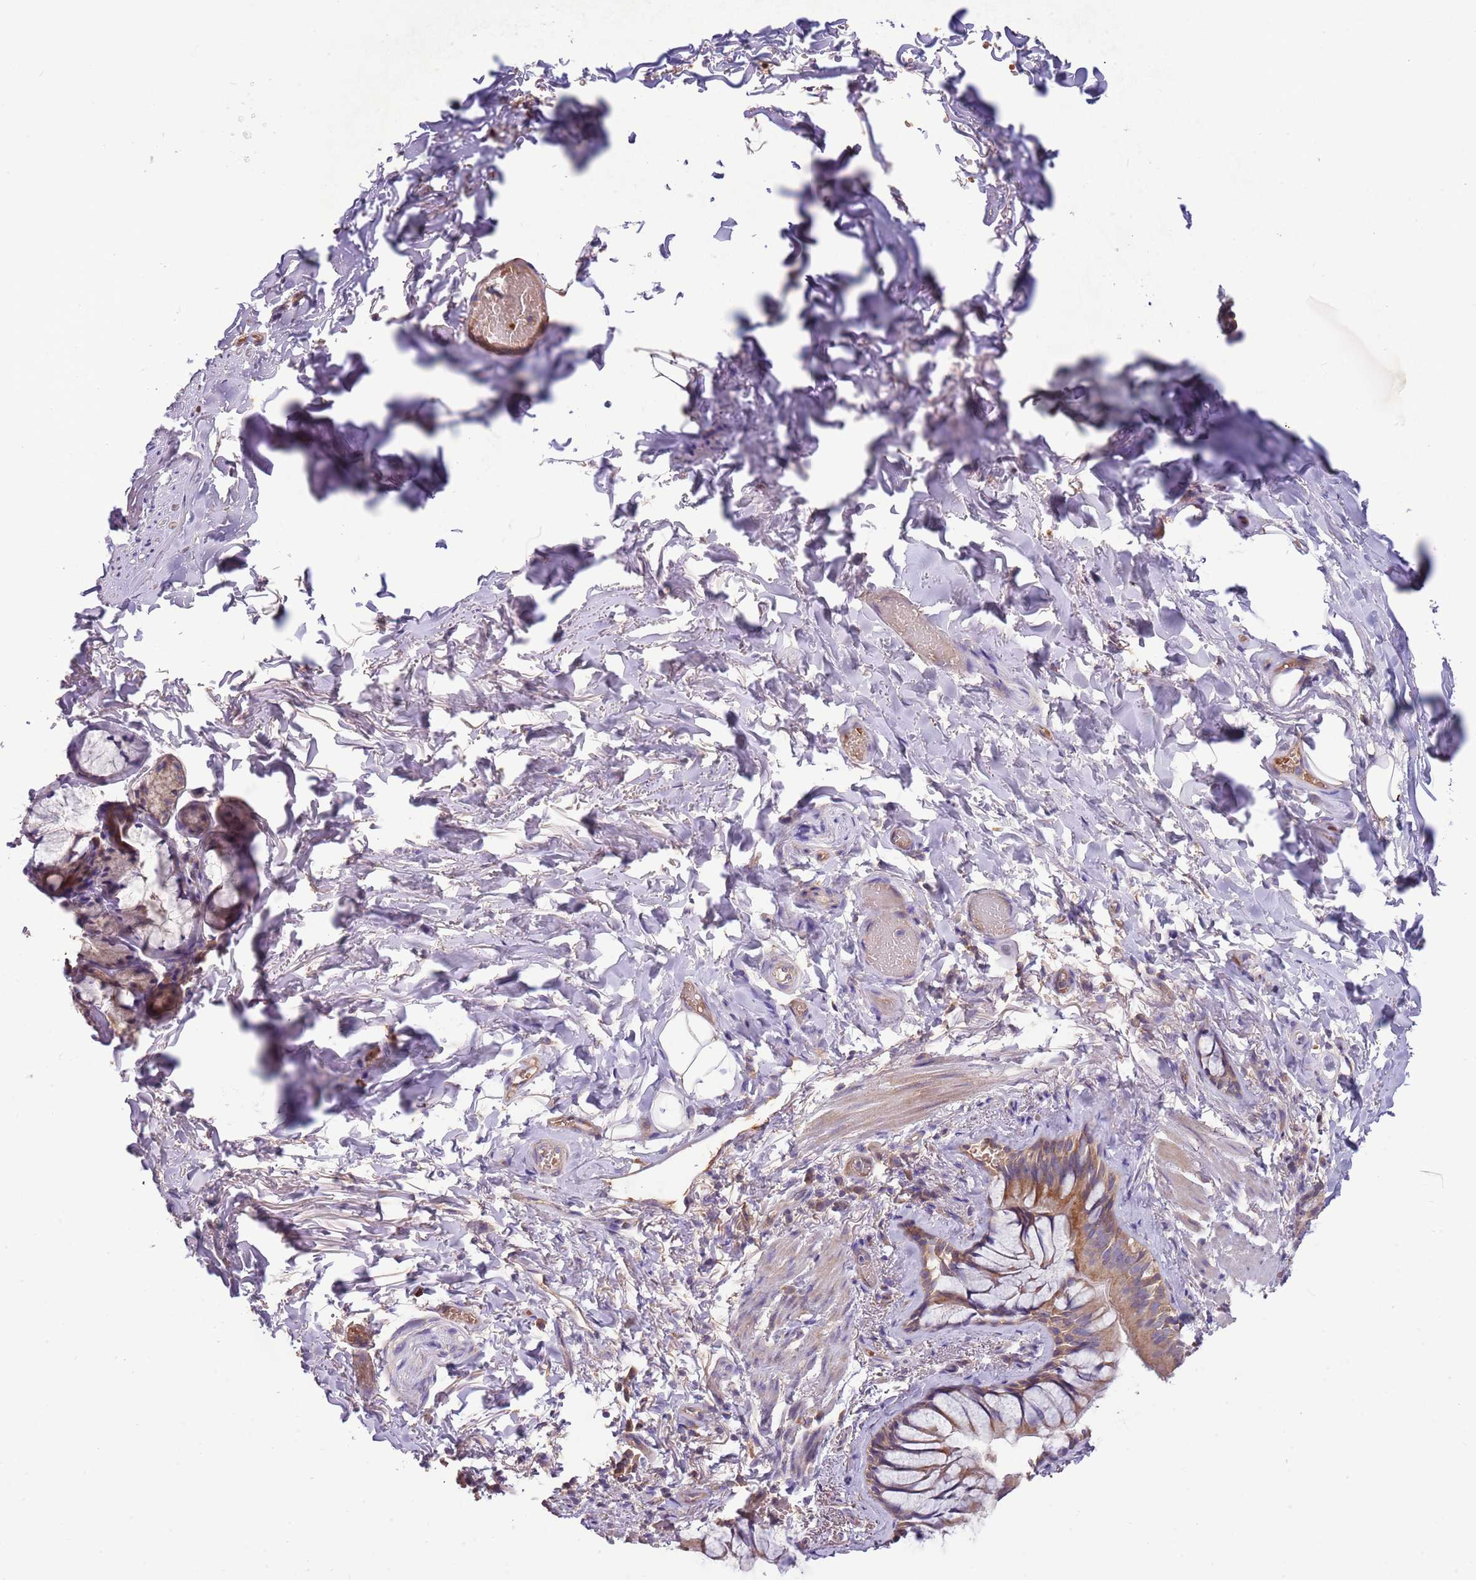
{"staining": {"intensity": "moderate", "quantity": ">75%", "location": "cytoplasmic/membranous"}, "tissue": "bronchus", "cell_type": "Respiratory epithelial cells", "image_type": "normal", "snomed": [{"axis": "morphology", "description": "Normal tissue, NOS"}, {"axis": "topography", "description": "Cartilage tissue"}], "caption": "IHC histopathology image of unremarkable bronchus: bronchus stained using immunohistochemistry (IHC) displays medium levels of moderate protein expression localized specifically in the cytoplasmic/membranous of respiratory epithelial cells, appearing as a cytoplasmic/membranous brown color.", "gene": "TRMO", "patient": {"sex": "male", "age": 63}}